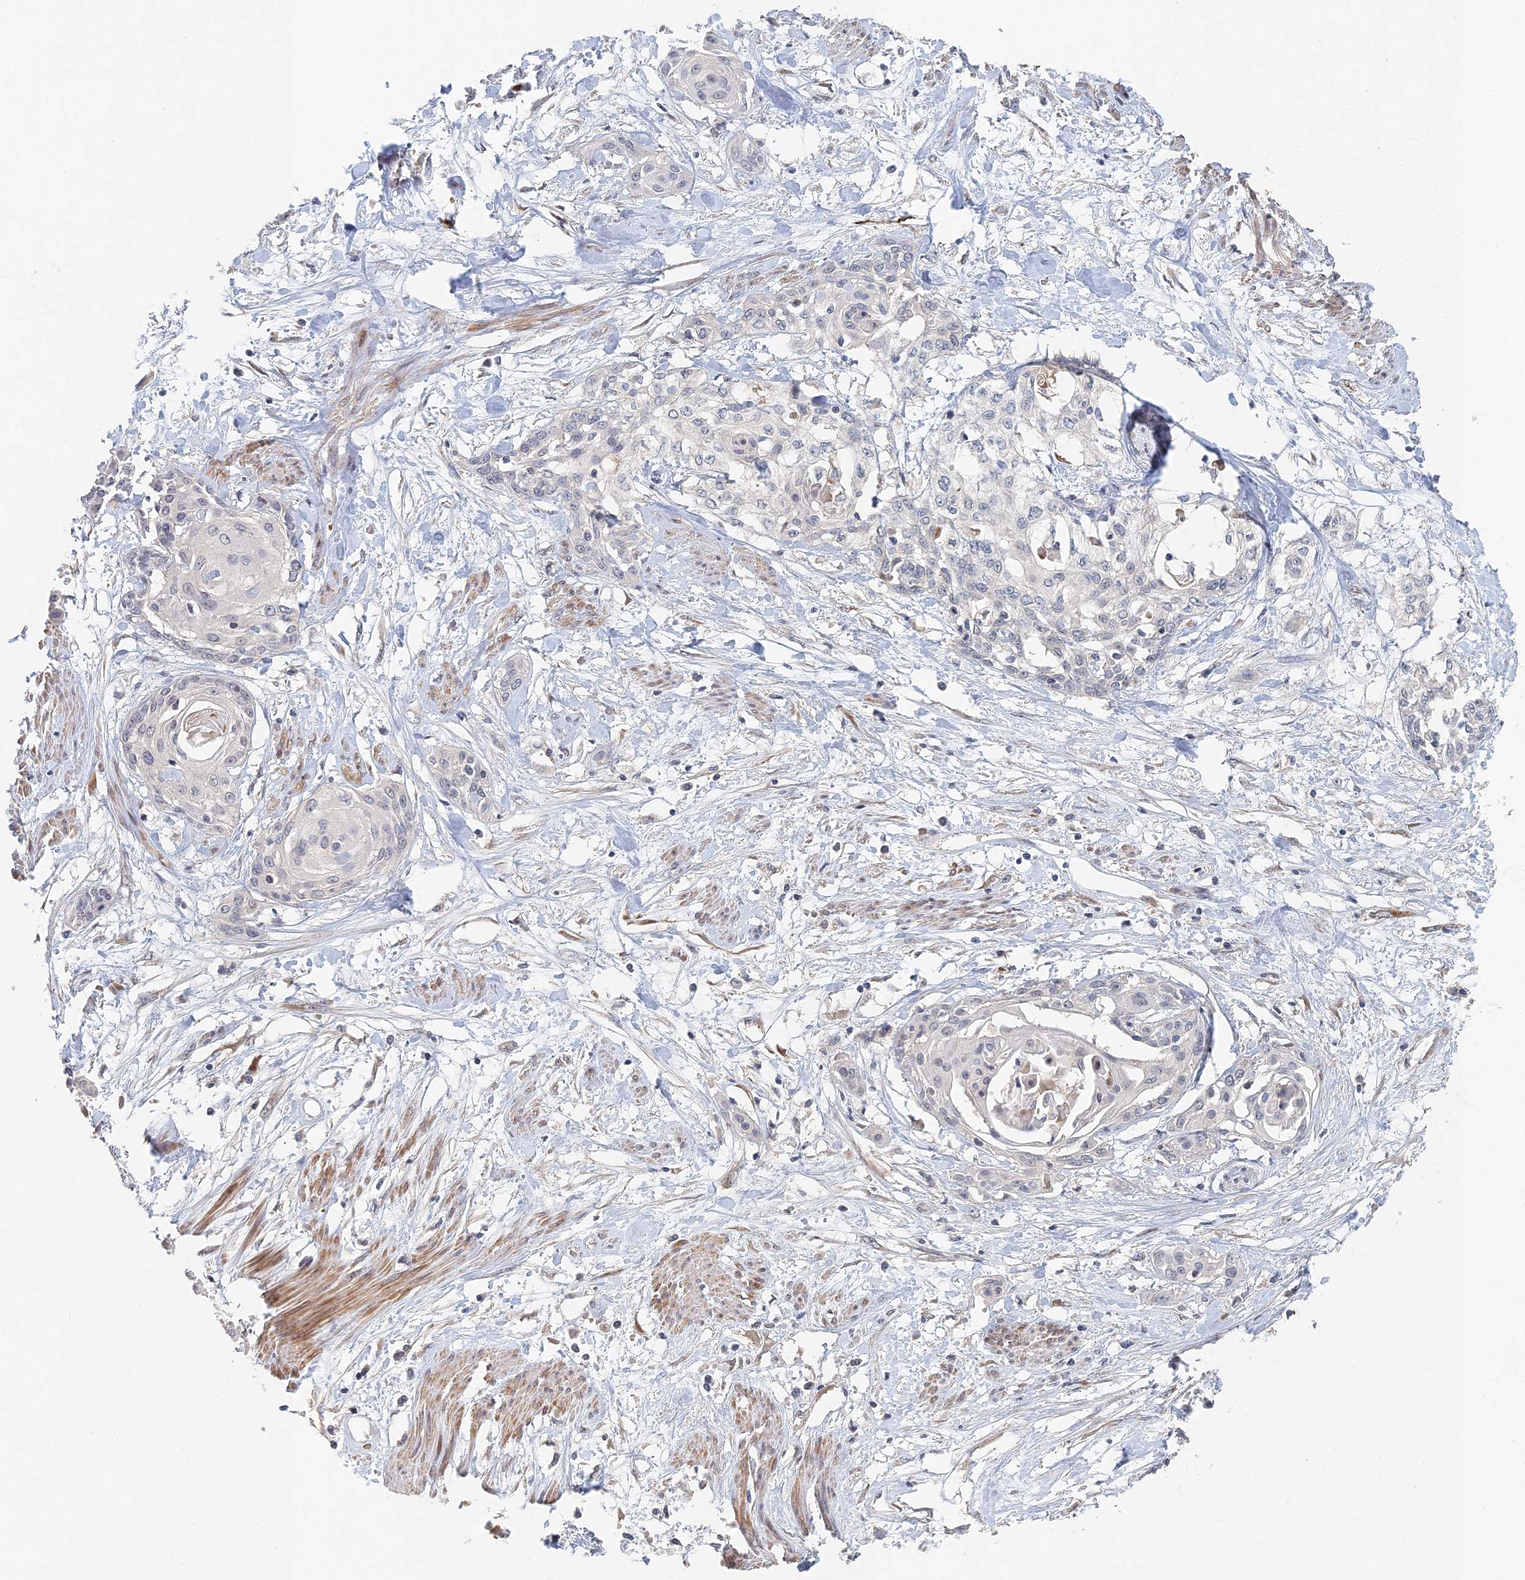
{"staining": {"intensity": "negative", "quantity": "none", "location": "none"}, "tissue": "cervical cancer", "cell_type": "Tumor cells", "image_type": "cancer", "snomed": [{"axis": "morphology", "description": "Squamous cell carcinoma, NOS"}, {"axis": "topography", "description": "Cervix"}], "caption": "Tumor cells are negative for brown protein staining in cervical squamous cell carcinoma. (DAB (3,3'-diaminobenzidine) IHC with hematoxylin counter stain).", "gene": "GNA15", "patient": {"sex": "female", "age": 57}}